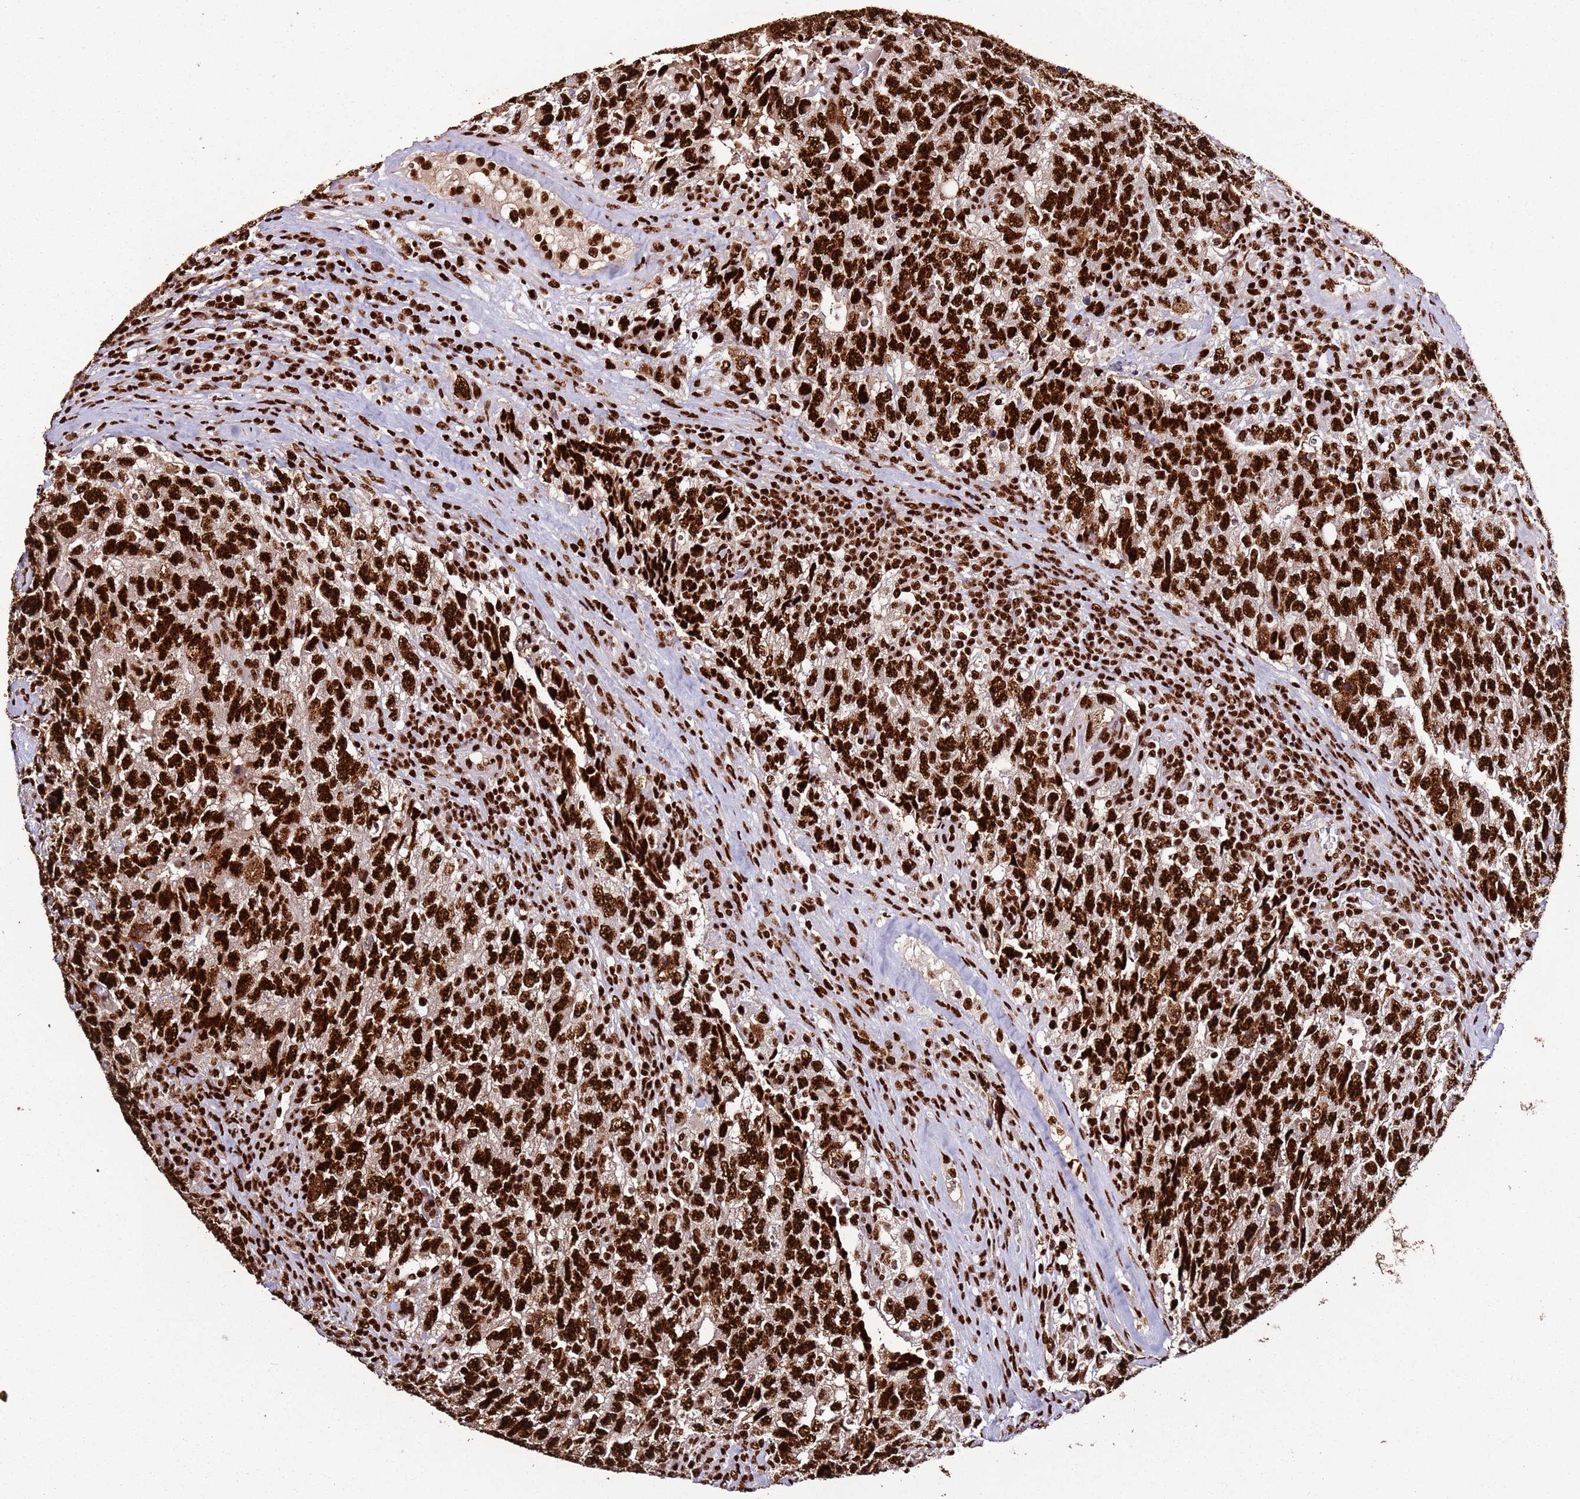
{"staining": {"intensity": "strong", "quantity": ">75%", "location": "nuclear"}, "tissue": "testis cancer", "cell_type": "Tumor cells", "image_type": "cancer", "snomed": [{"axis": "morphology", "description": "Carcinoma, Embryonal, NOS"}, {"axis": "topography", "description": "Testis"}], "caption": "This photomicrograph exhibits immunohistochemistry (IHC) staining of human testis cancer, with high strong nuclear positivity in about >75% of tumor cells.", "gene": "C6orf226", "patient": {"sex": "male", "age": 34}}